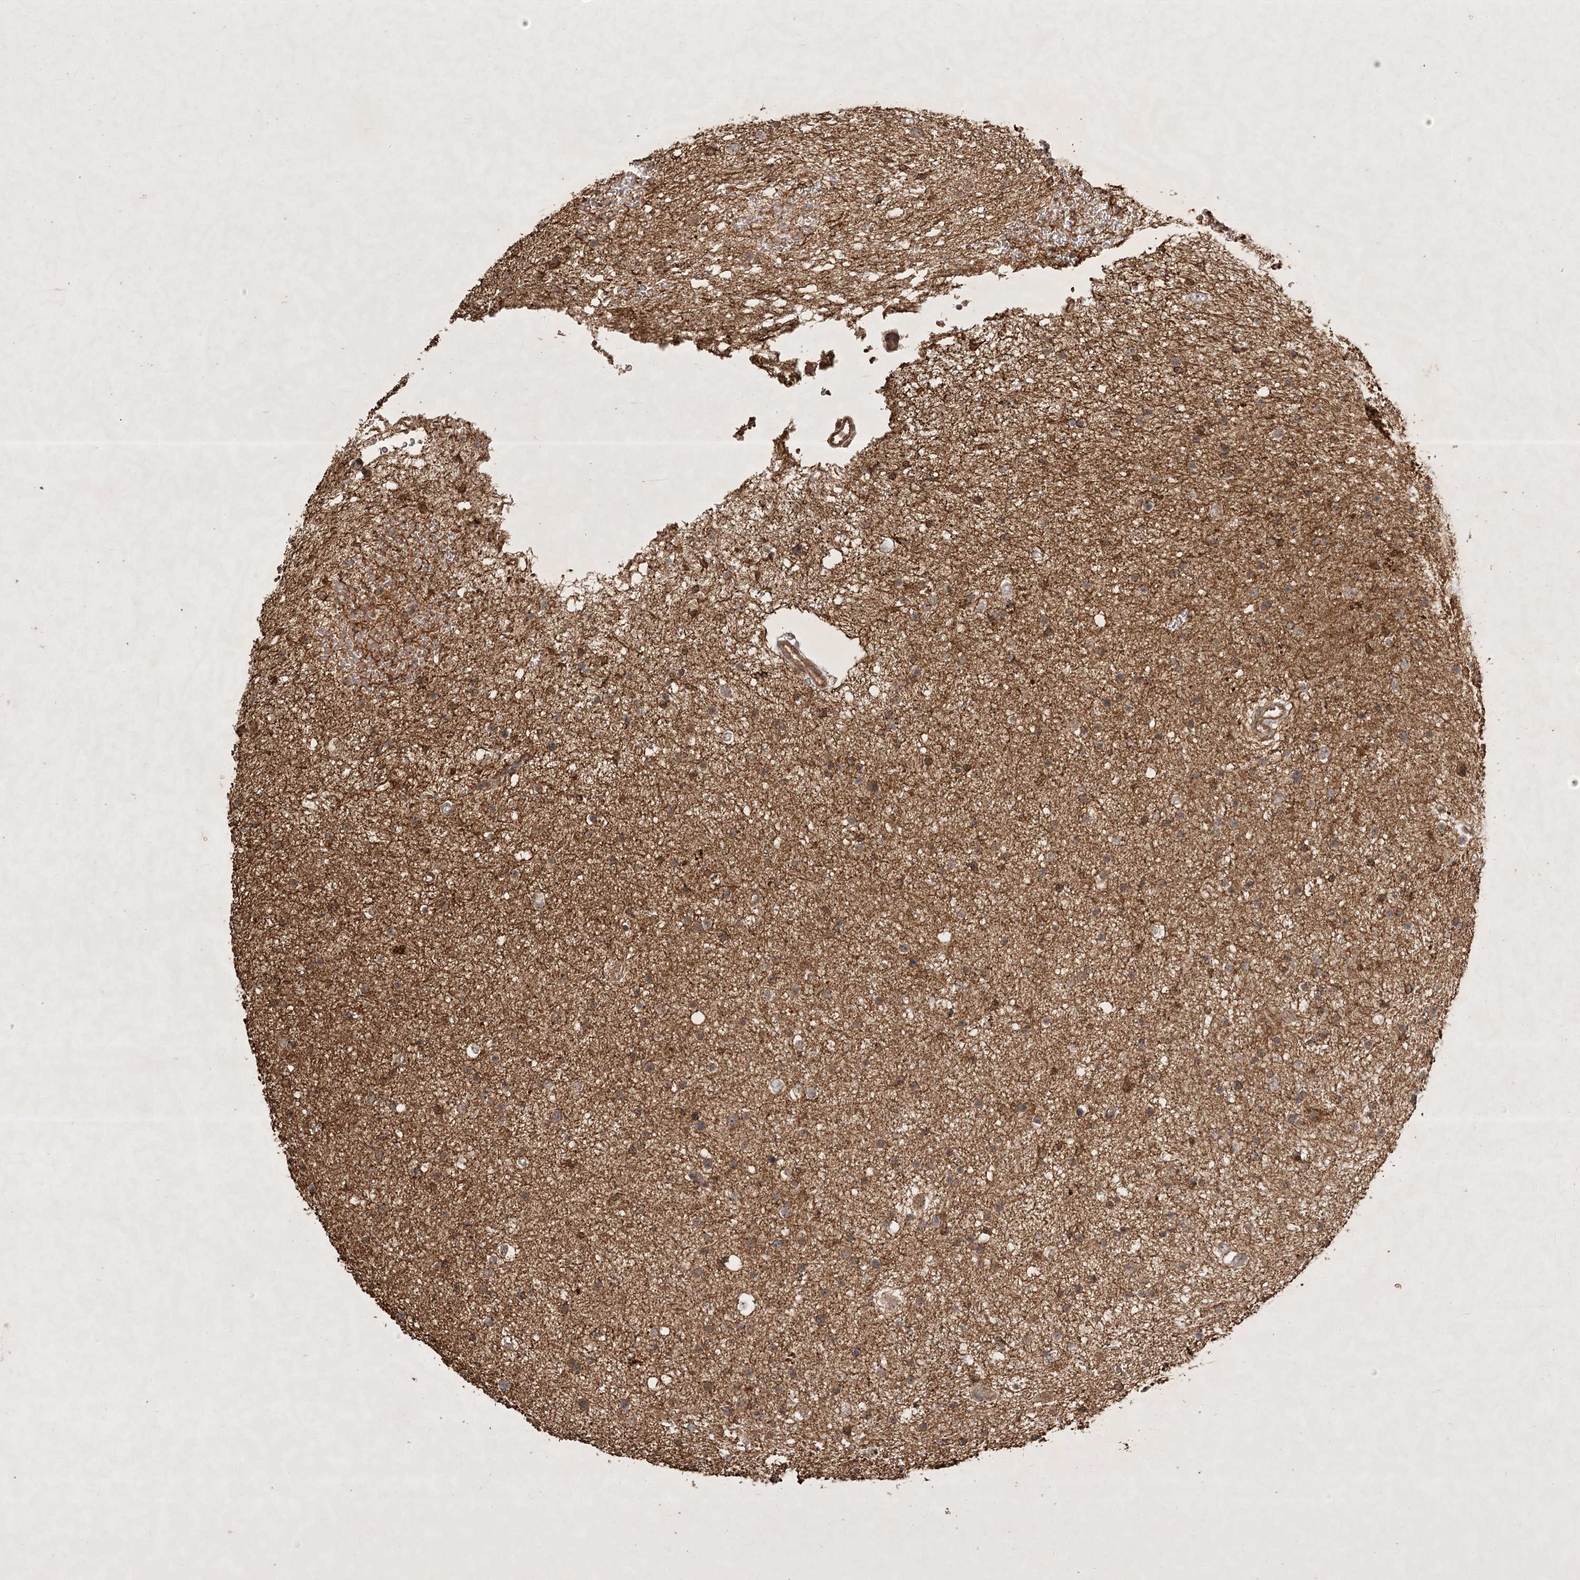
{"staining": {"intensity": "moderate", "quantity": ">75%", "location": "cytoplasmic/membranous"}, "tissue": "glioma", "cell_type": "Tumor cells", "image_type": "cancer", "snomed": [{"axis": "morphology", "description": "Glioma, malignant, Low grade"}, {"axis": "topography", "description": "Brain"}], "caption": "Glioma stained with IHC shows moderate cytoplasmic/membranous staining in about >75% of tumor cells.", "gene": "ARL13A", "patient": {"sex": "female", "age": 37}}